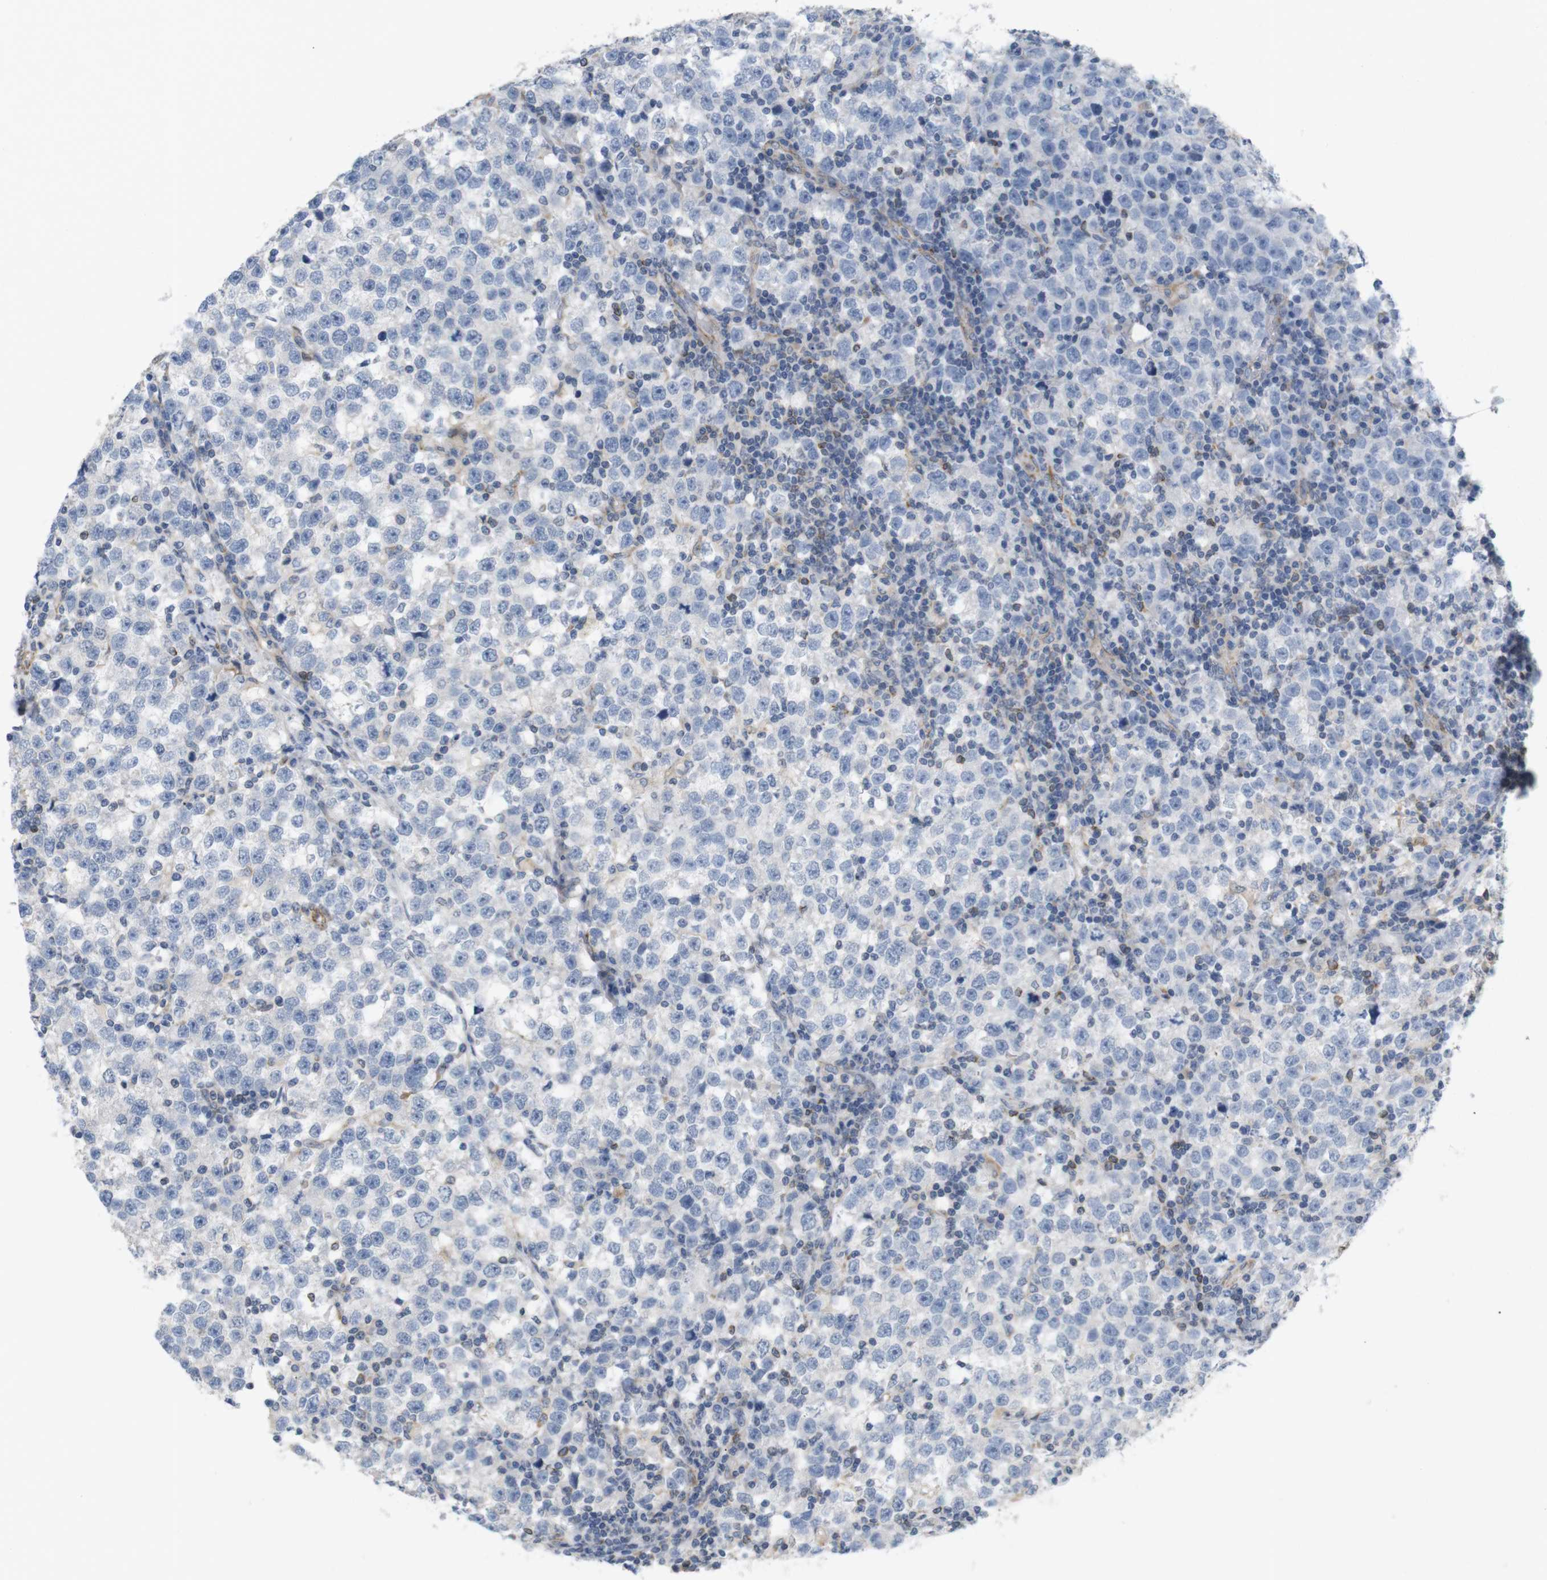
{"staining": {"intensity": "negative", "quantity": "none", "location": "none"}, "tissue": "testis cancer", "cell_type": "Tumor cells", "image_type": "cancer", "snomed": [{"axis": "morphology", "description": "Seminoma, NOS"}, {"axis": "topography", "description": "Testis"}], "caption": "This photomicrograph is of testis cancer (seminoma) stained with immunohistochemistry to label a protein in brown with the nuclei are counter-stained blue. There is no expression in tumor cells.", "gene": "ITPR1", "patient": {"sex": "male", "age": 43}}